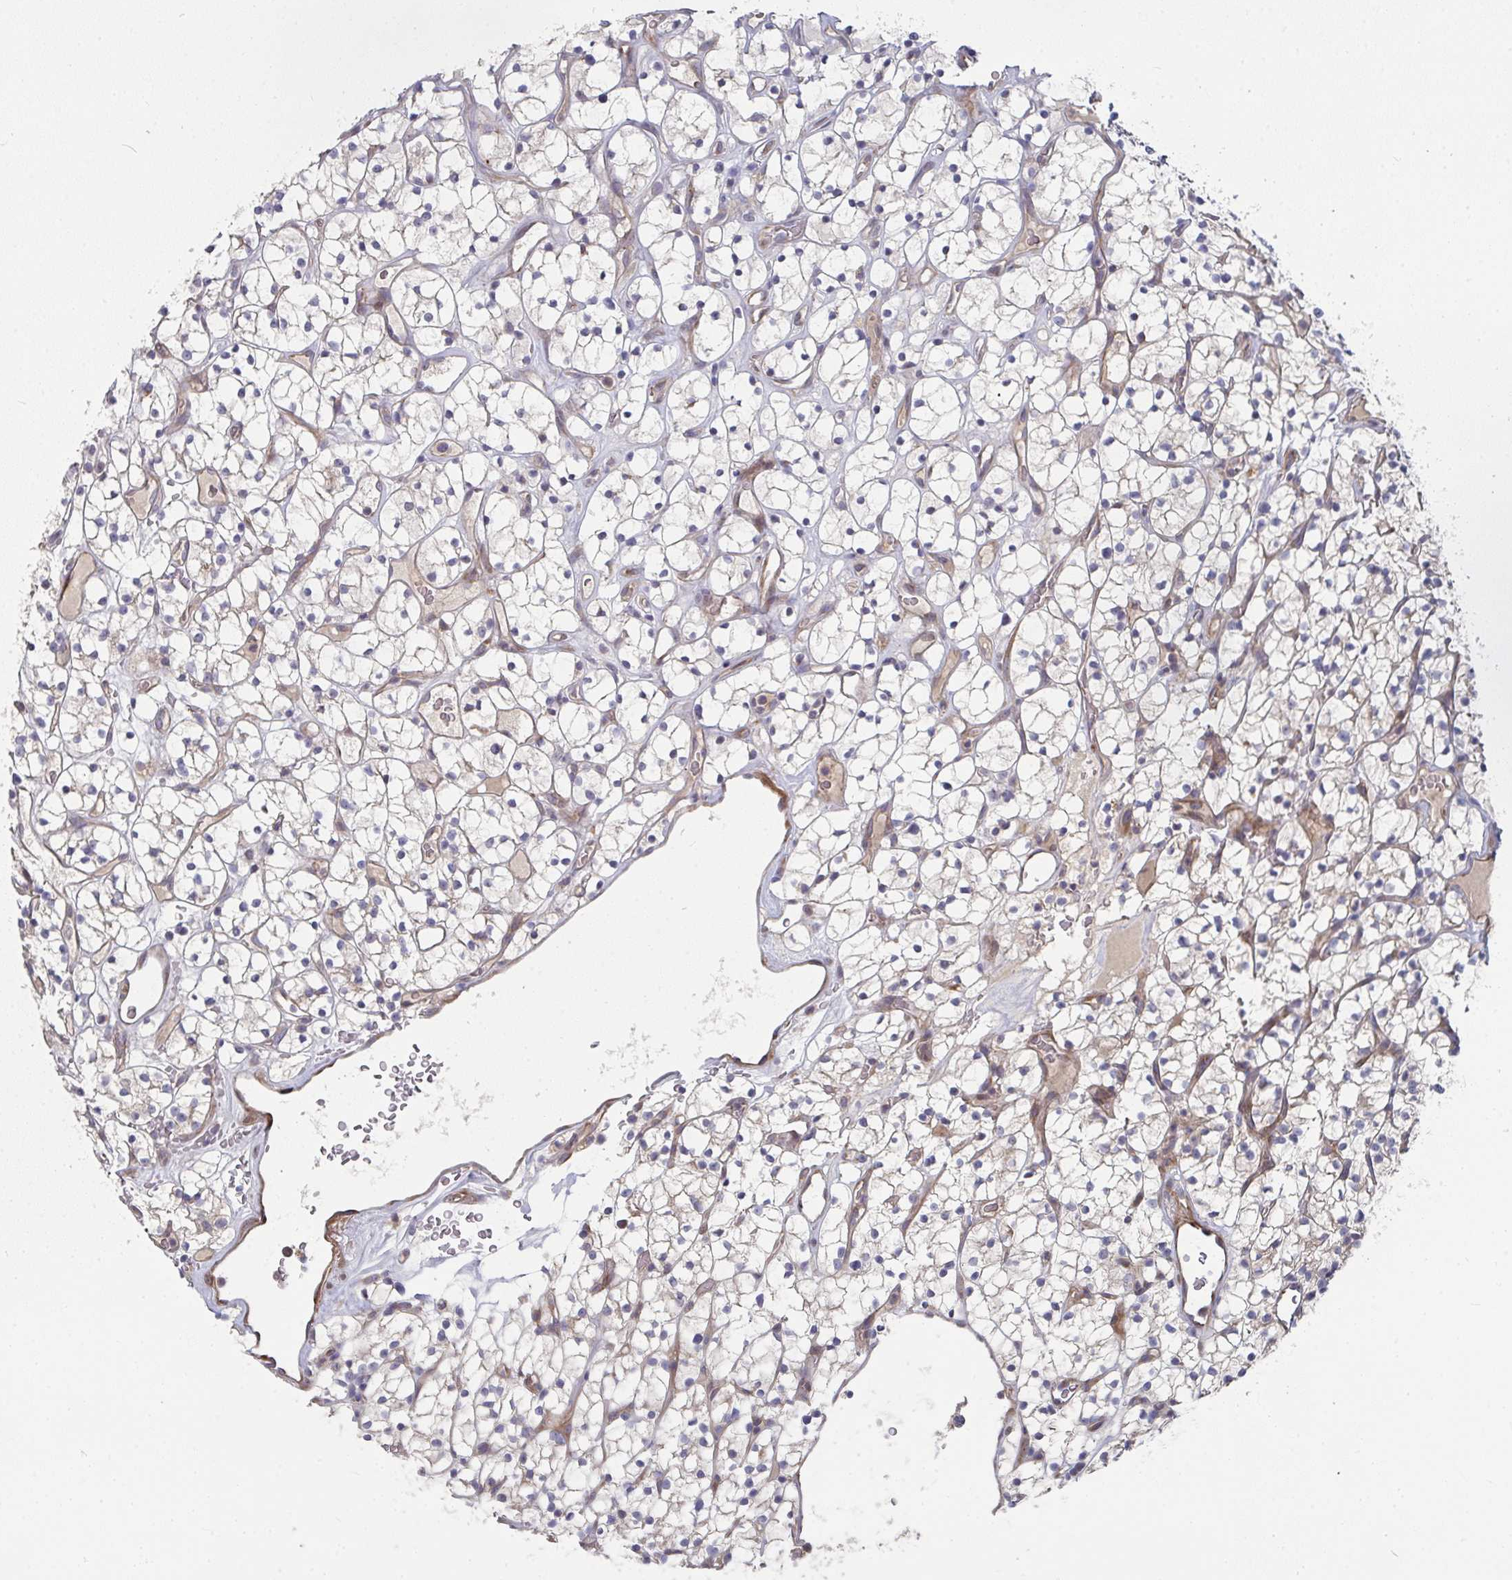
{"staining": {"intensity": "weak", "quantity": "25%-75%", "location": "cytoplasmic/membranous"}, "tissue": "renal cancer", "cell_type": "Tumor cells", "image_type": "cancer", "snomed": [{"axis": "morphology", "description": "Adenocarcinoma, NOS"}, {"axis": "topography", "description": "Kidney"}], "caption": "Protein analysis of adenocarcinoma (renal) tissue demonstrates weak cytoplasmic/membranous staining in approximately 25%-75% of tumor cells.", "gene": "RHEBL1", "patient": {"sex": "female", "age": 64}}